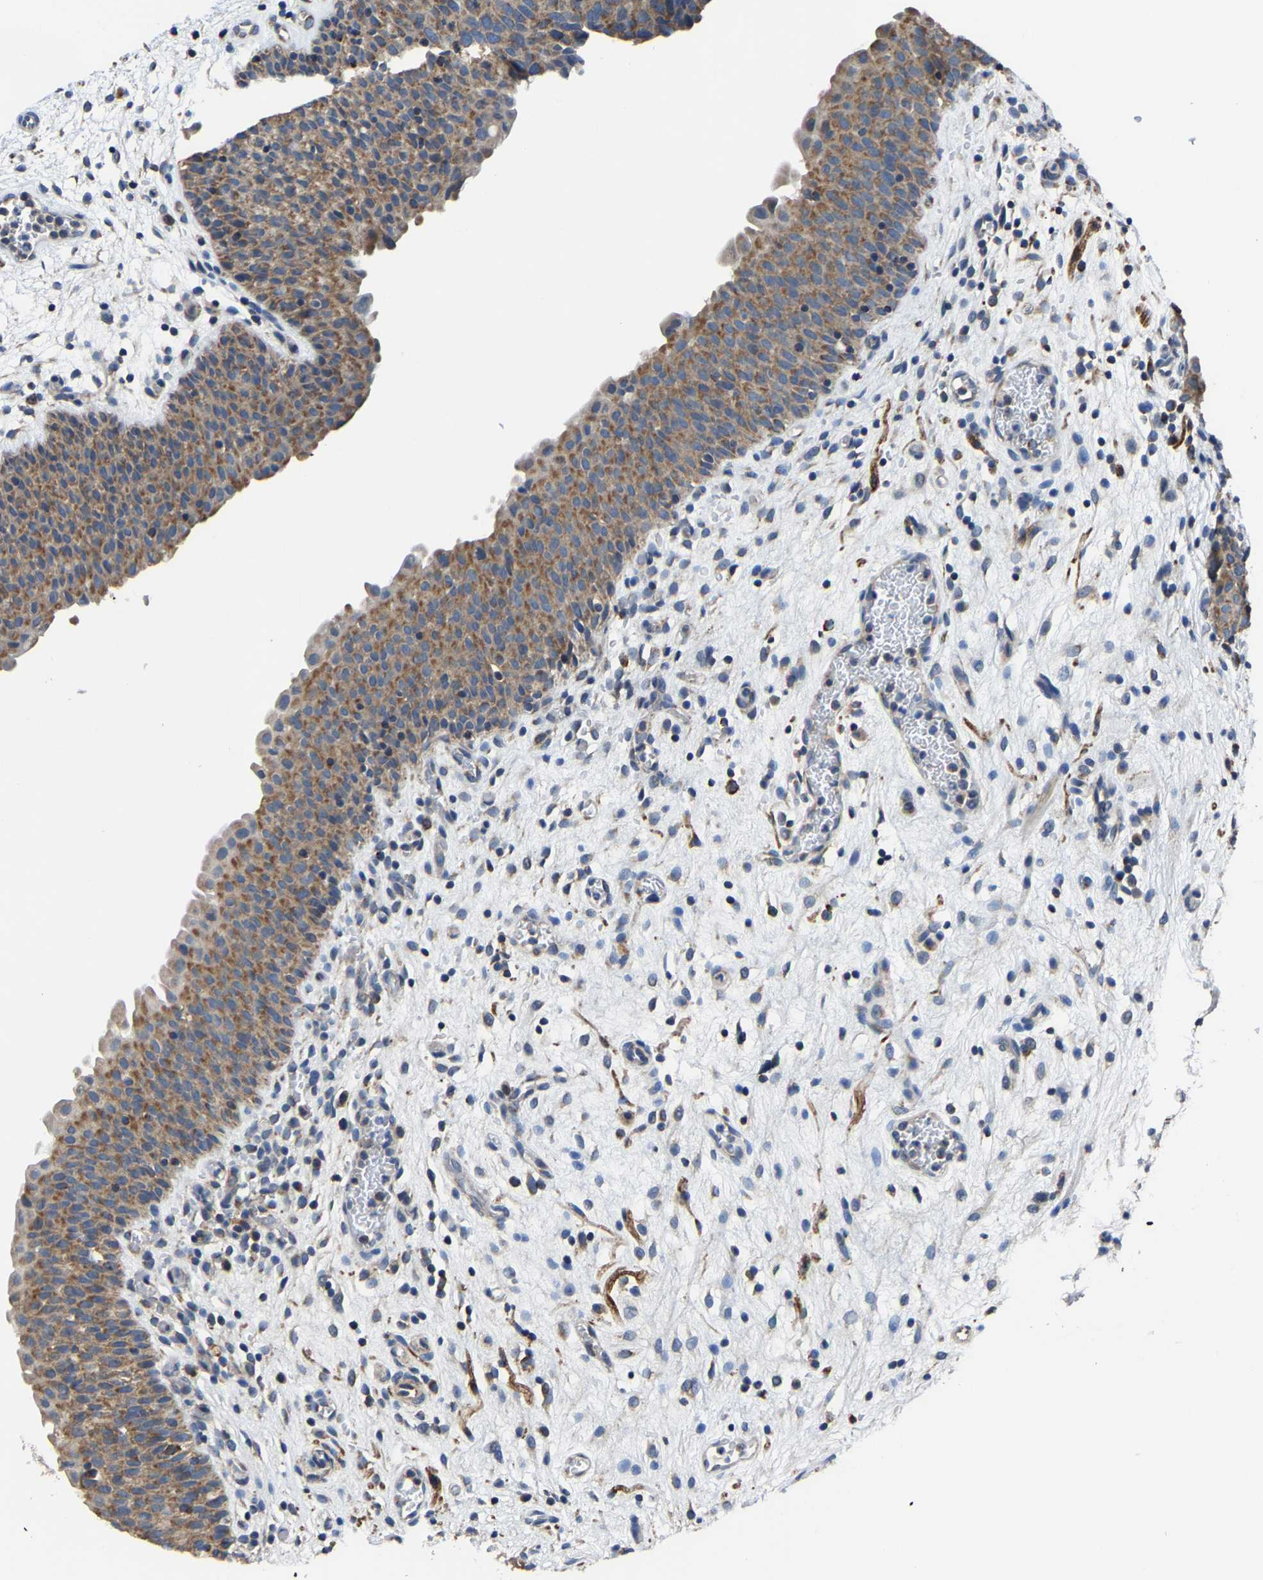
{"staining": {"intensity": "moderate", "quantity": ">75%", "location": "cytoplasmic/membranous"}, "tissue": "urinary bladder", "cell_type": "Urothelial cells", "image_type": "normal", "snomed": [{"axis": "morphology", "description": "Normal tissue, NOS"}, {"axis": "topography", "description": "Urinary bladder"}], "caption": "A photomicrograph showing moderate cytoplasmic/membranous expression in approximately >75% of urothelial cells in normal urinary bladder, as visualized by brown immunohistochemical staining.", "gene": "AGK", "patient": {"sex": "male", "age": 37}}